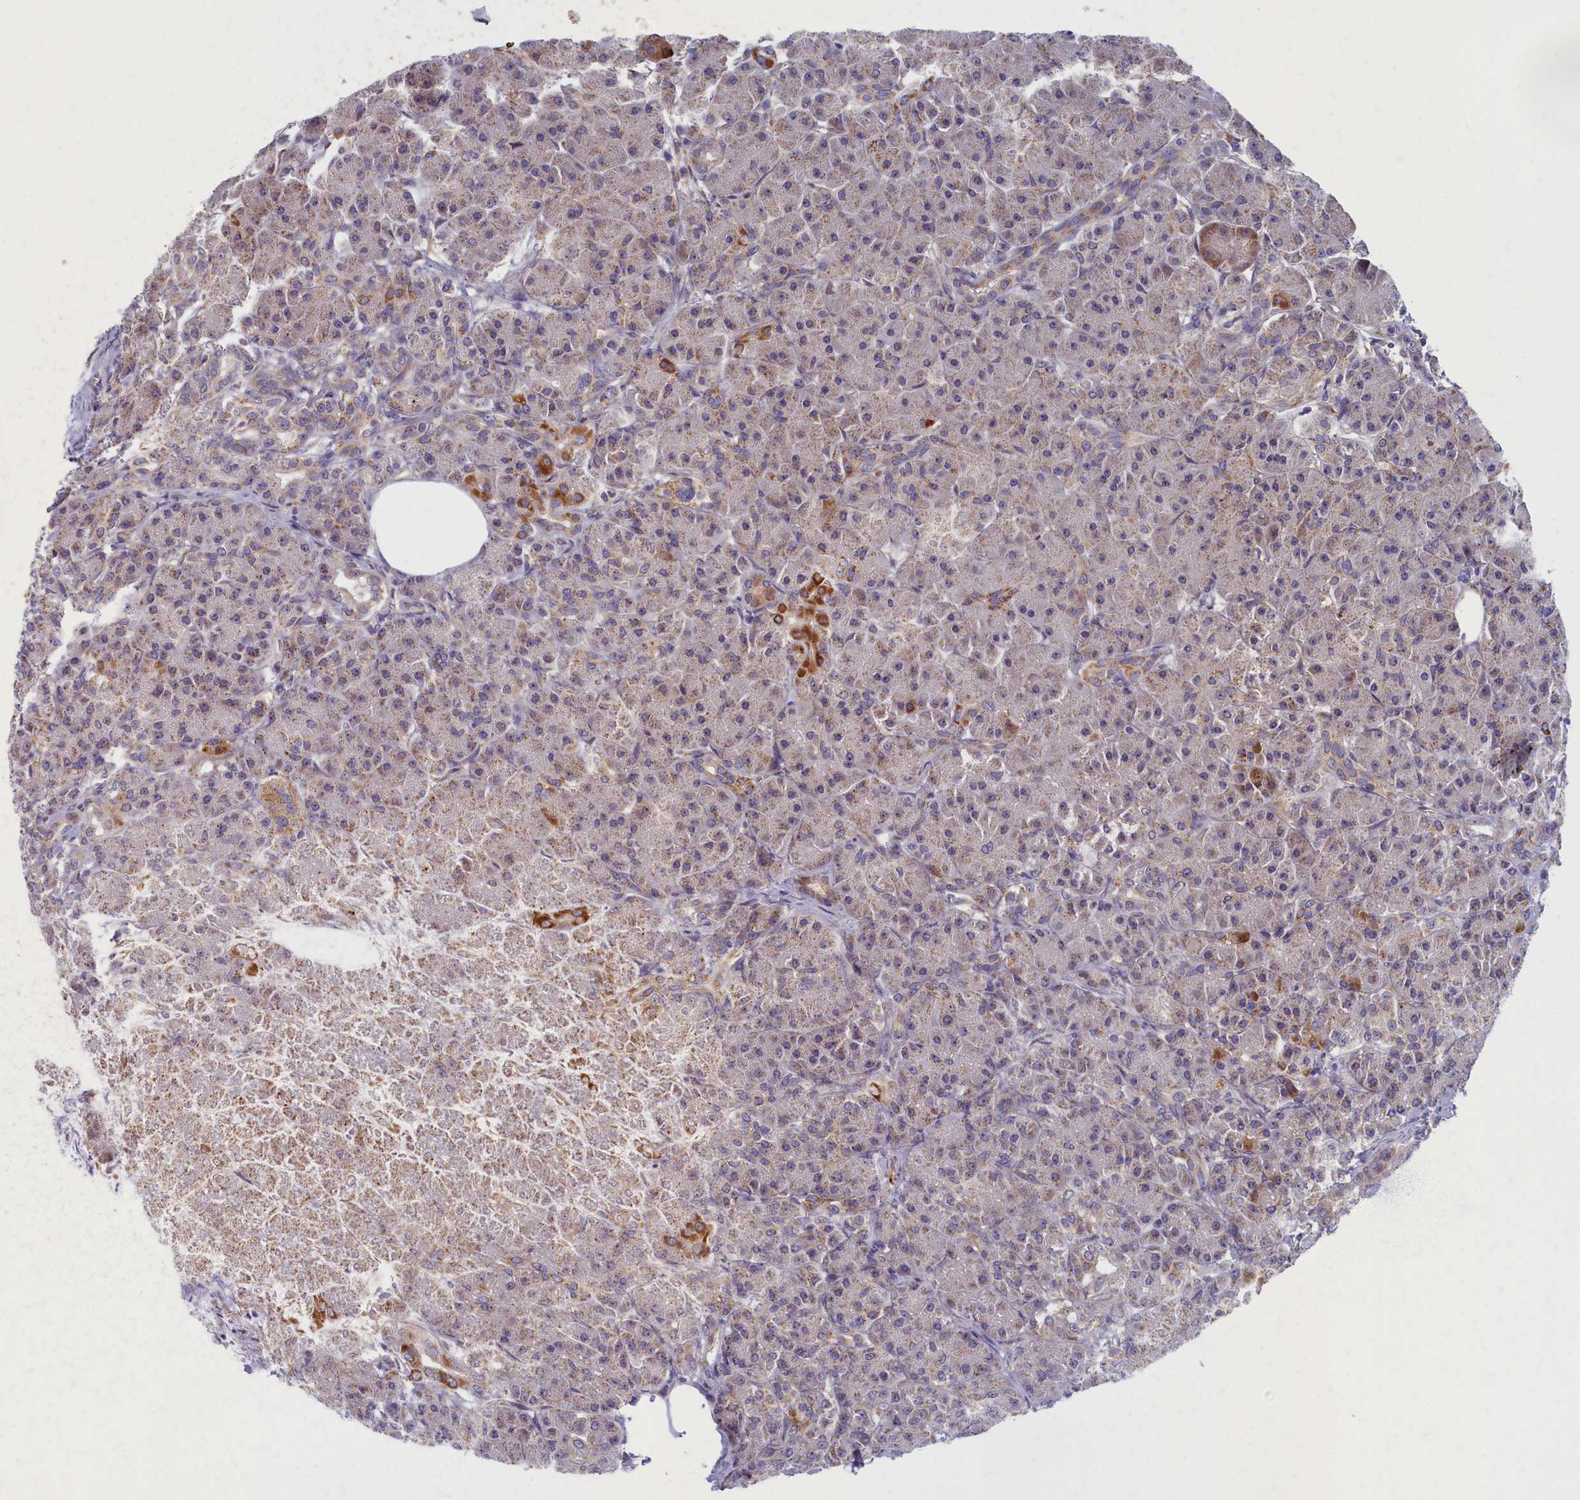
{"staining": {"intensity": "moderate", "quantity": "25%-75%", "location": "cytoplasmic/membranous"}, "tissue": "pancreas", "cell_type": "Exocrine glandular cells", "image_type": "normal", "snomed": [{"axis": "morphology", "description": "Normal tissue, NOS"}, {"axis": "topography", "description": "Pancreas"}], "caption": "About 25%-75% of exocrine glandular cells in unremarkable human pancreas reveal moderate cytoplasmic/membranous protein positivity as visualized by brown immunohistochemical staining.", "gene": "MRPS25", "patient": {"sex": "male", "age": 63}}